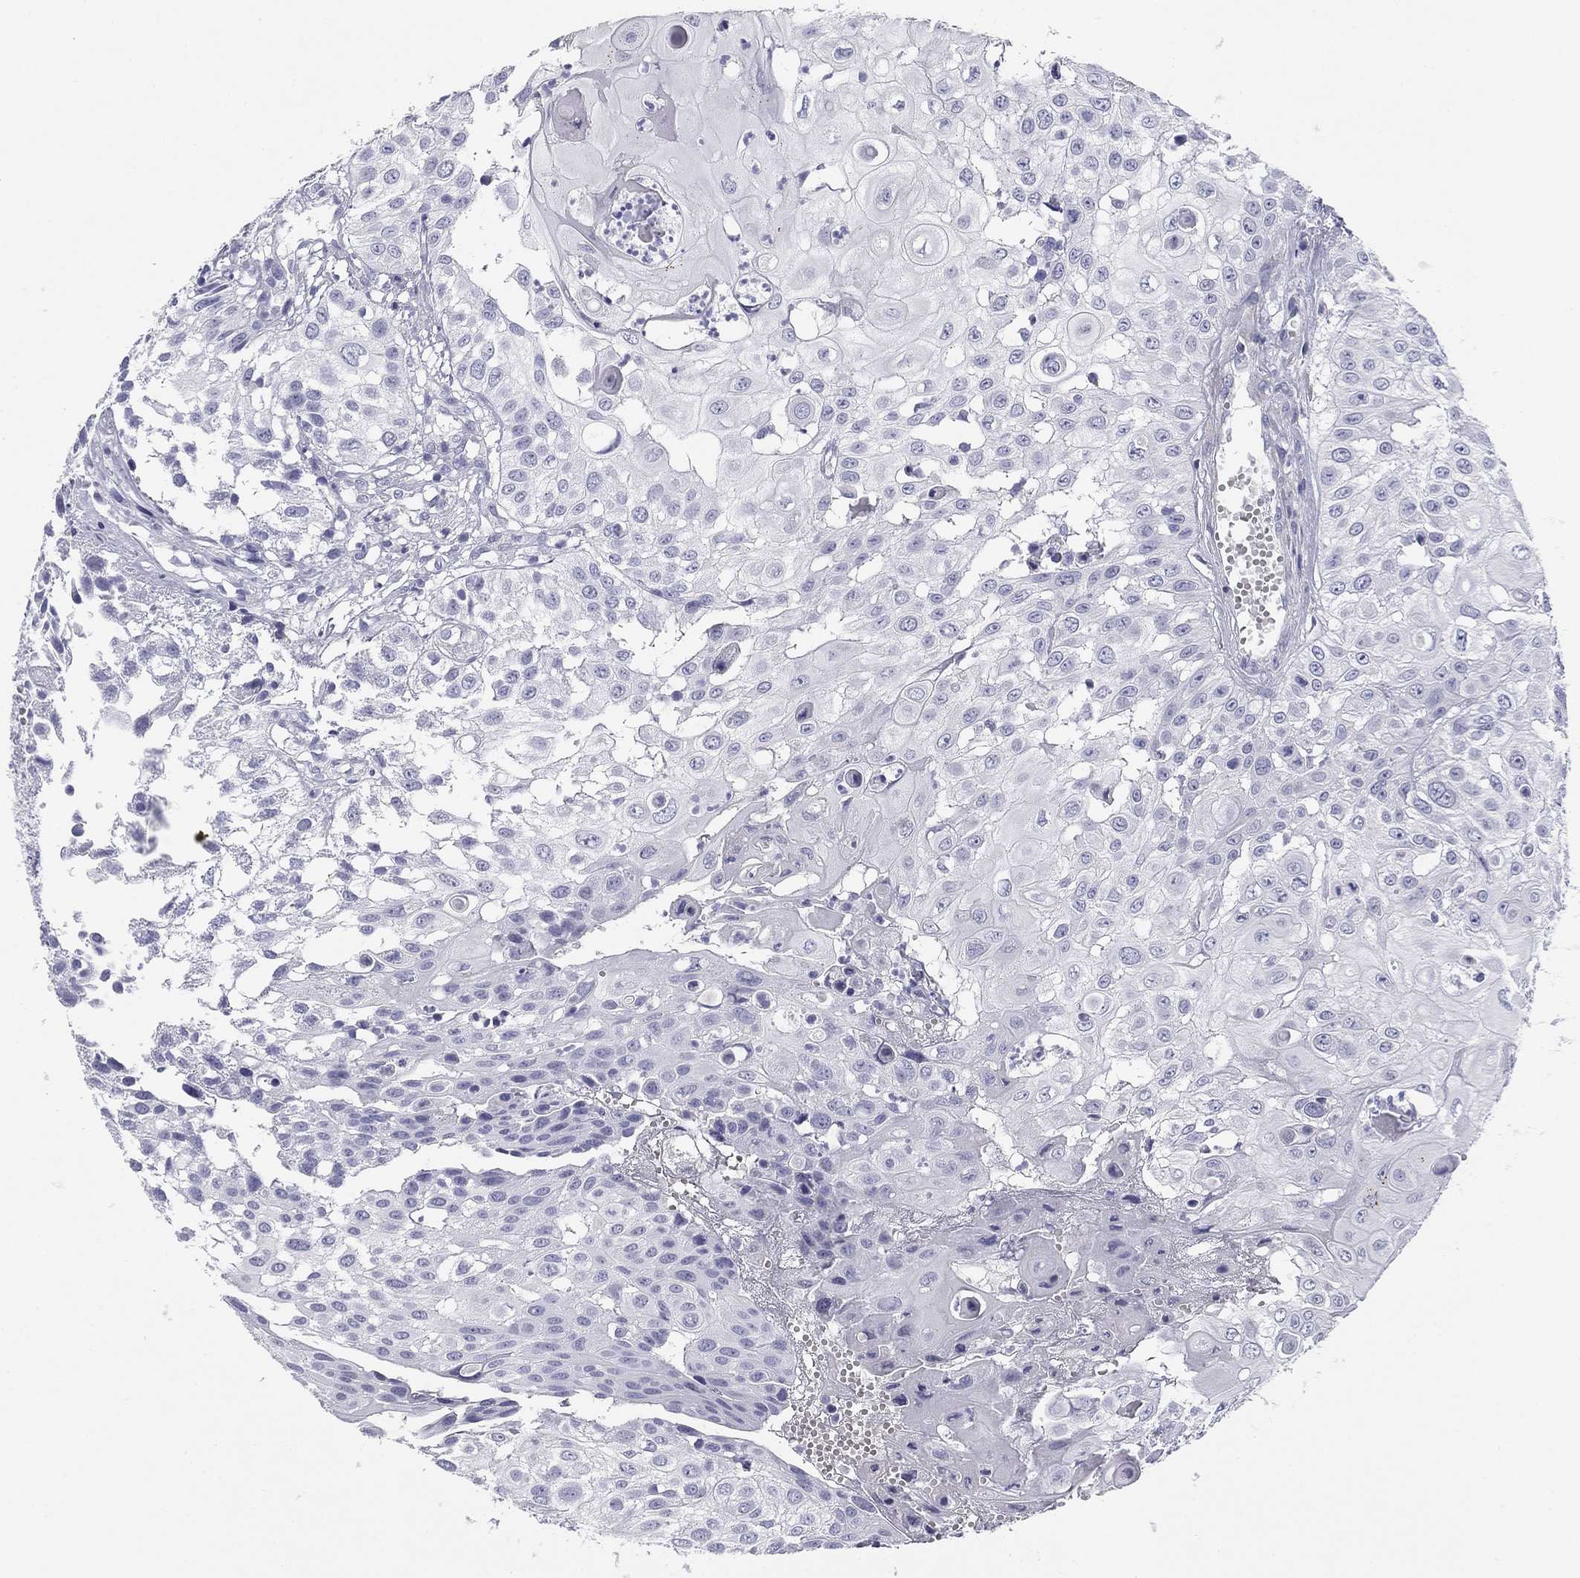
{"staining": {"intensity": "negative", "quantity": "none", "location": "none"}, "tissue": "urothelial cancer", "cell_type": "Tumor cells", "image_type": "cancer", "snomed": [{"axis": "morphology", "description": "Urothelial carcinoma, High grade"}, {"axis": "topography", "description": "Urinary bladder"}], "caption": "A high-resolution image shows IHC staining of urothelial carcinoma (high-grade), which reveals no significant staining in tumor cells.", "gene": "ZP2", "patient": {"sex": "female", "age": 79}}